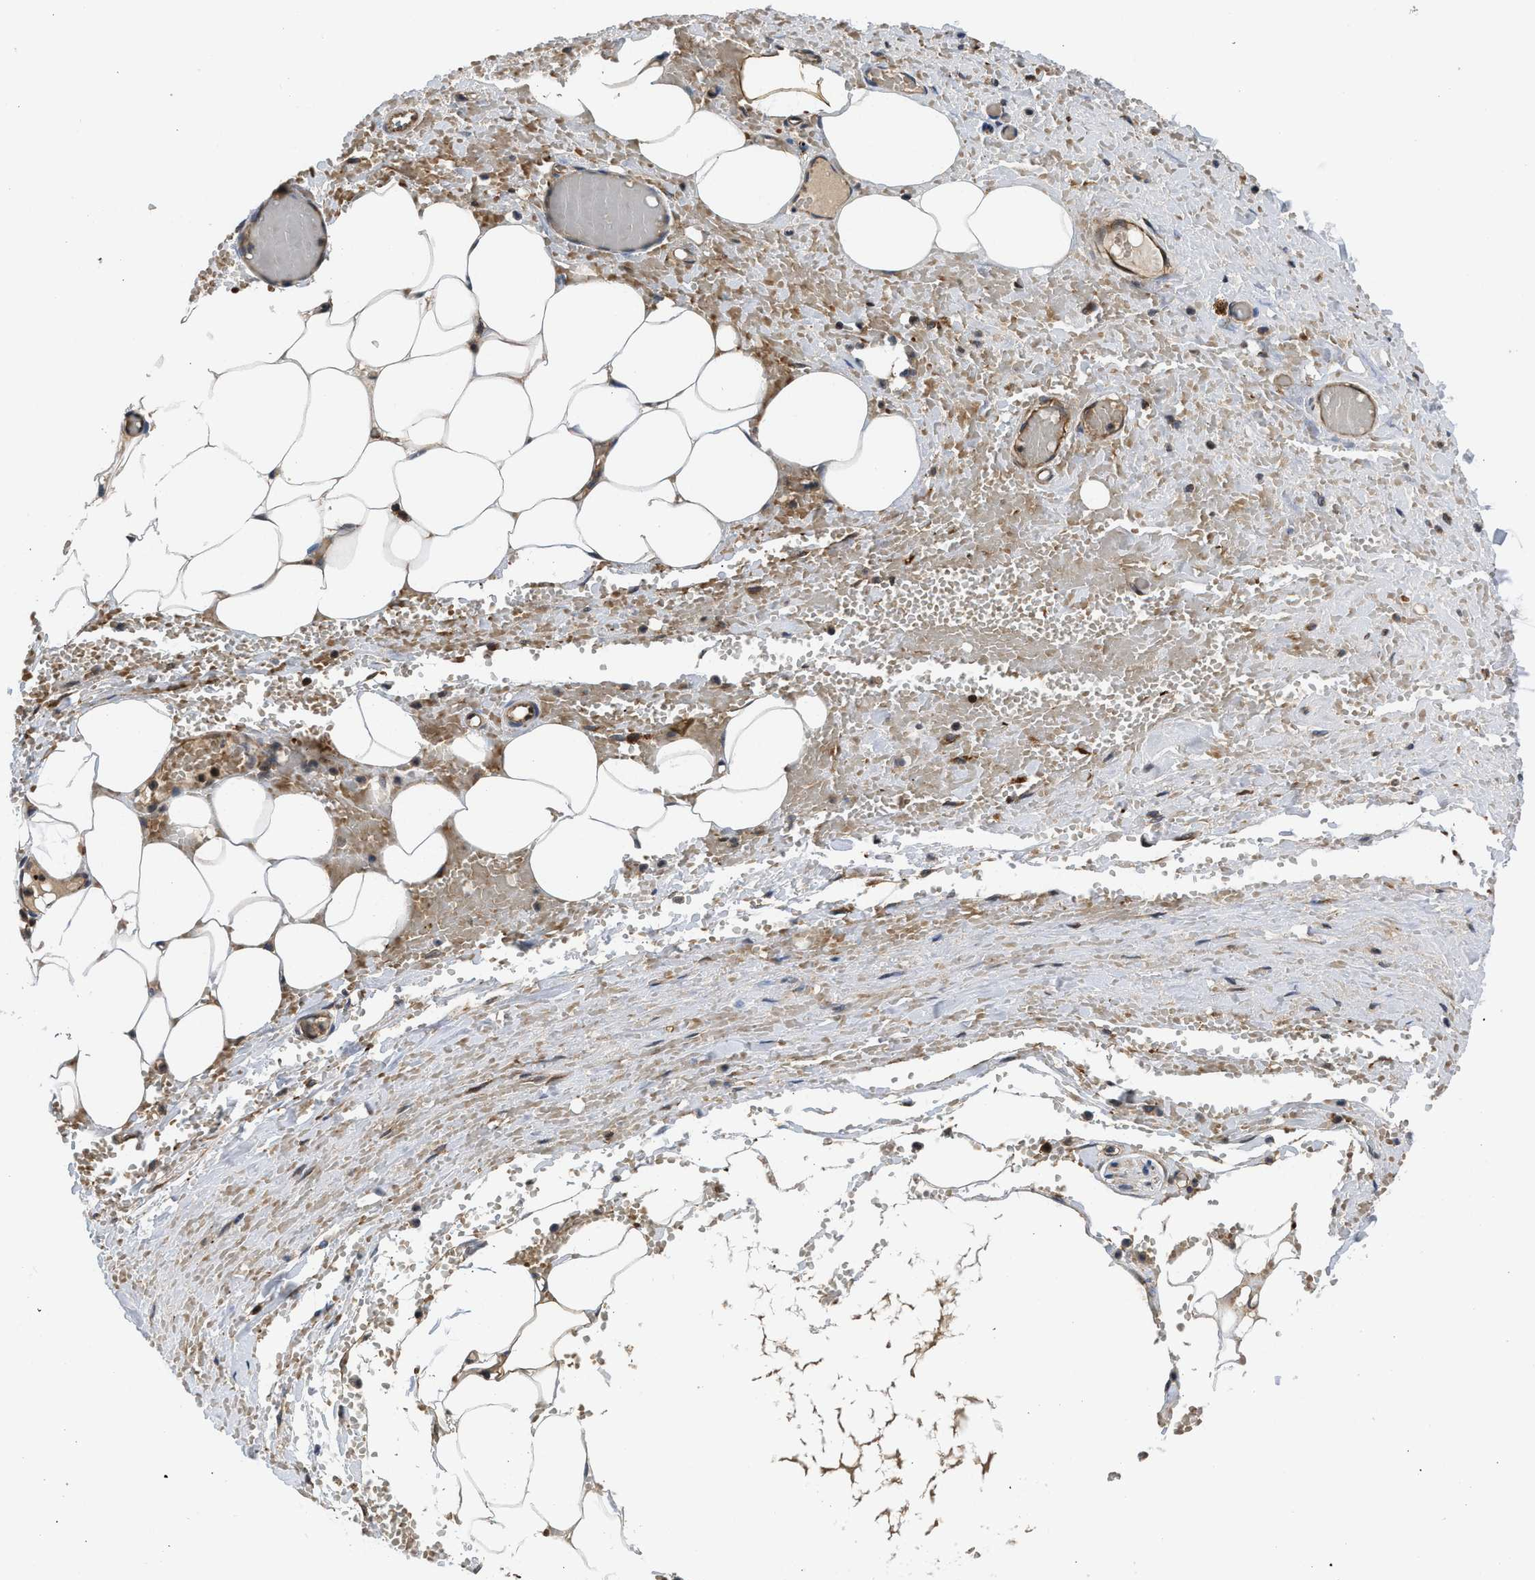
{"staining": {"intensity": "moderate", "quantity": "25%-75%", "location": "cytoplasmic/membranous"}, "tissue": "adipose tissue", "cell_type": "Adipocytes", "image_type": "normal", "snomed": [{"axis": "morphology", "description": "Normal tissue, NOS"}, {"axis": "topography", "description": "Soft tissue"}, {"axis": "topography", "description": "Vascular tissue"}], "caption": "Benign adipose tissue reveals moderate cytoplasmic/membranous staining in about 25%-75% of adipocytes, visualized by immunohistochemistry.", "gene": "GPATCH2L", "patient": {"sex": "female", "age": 35}}